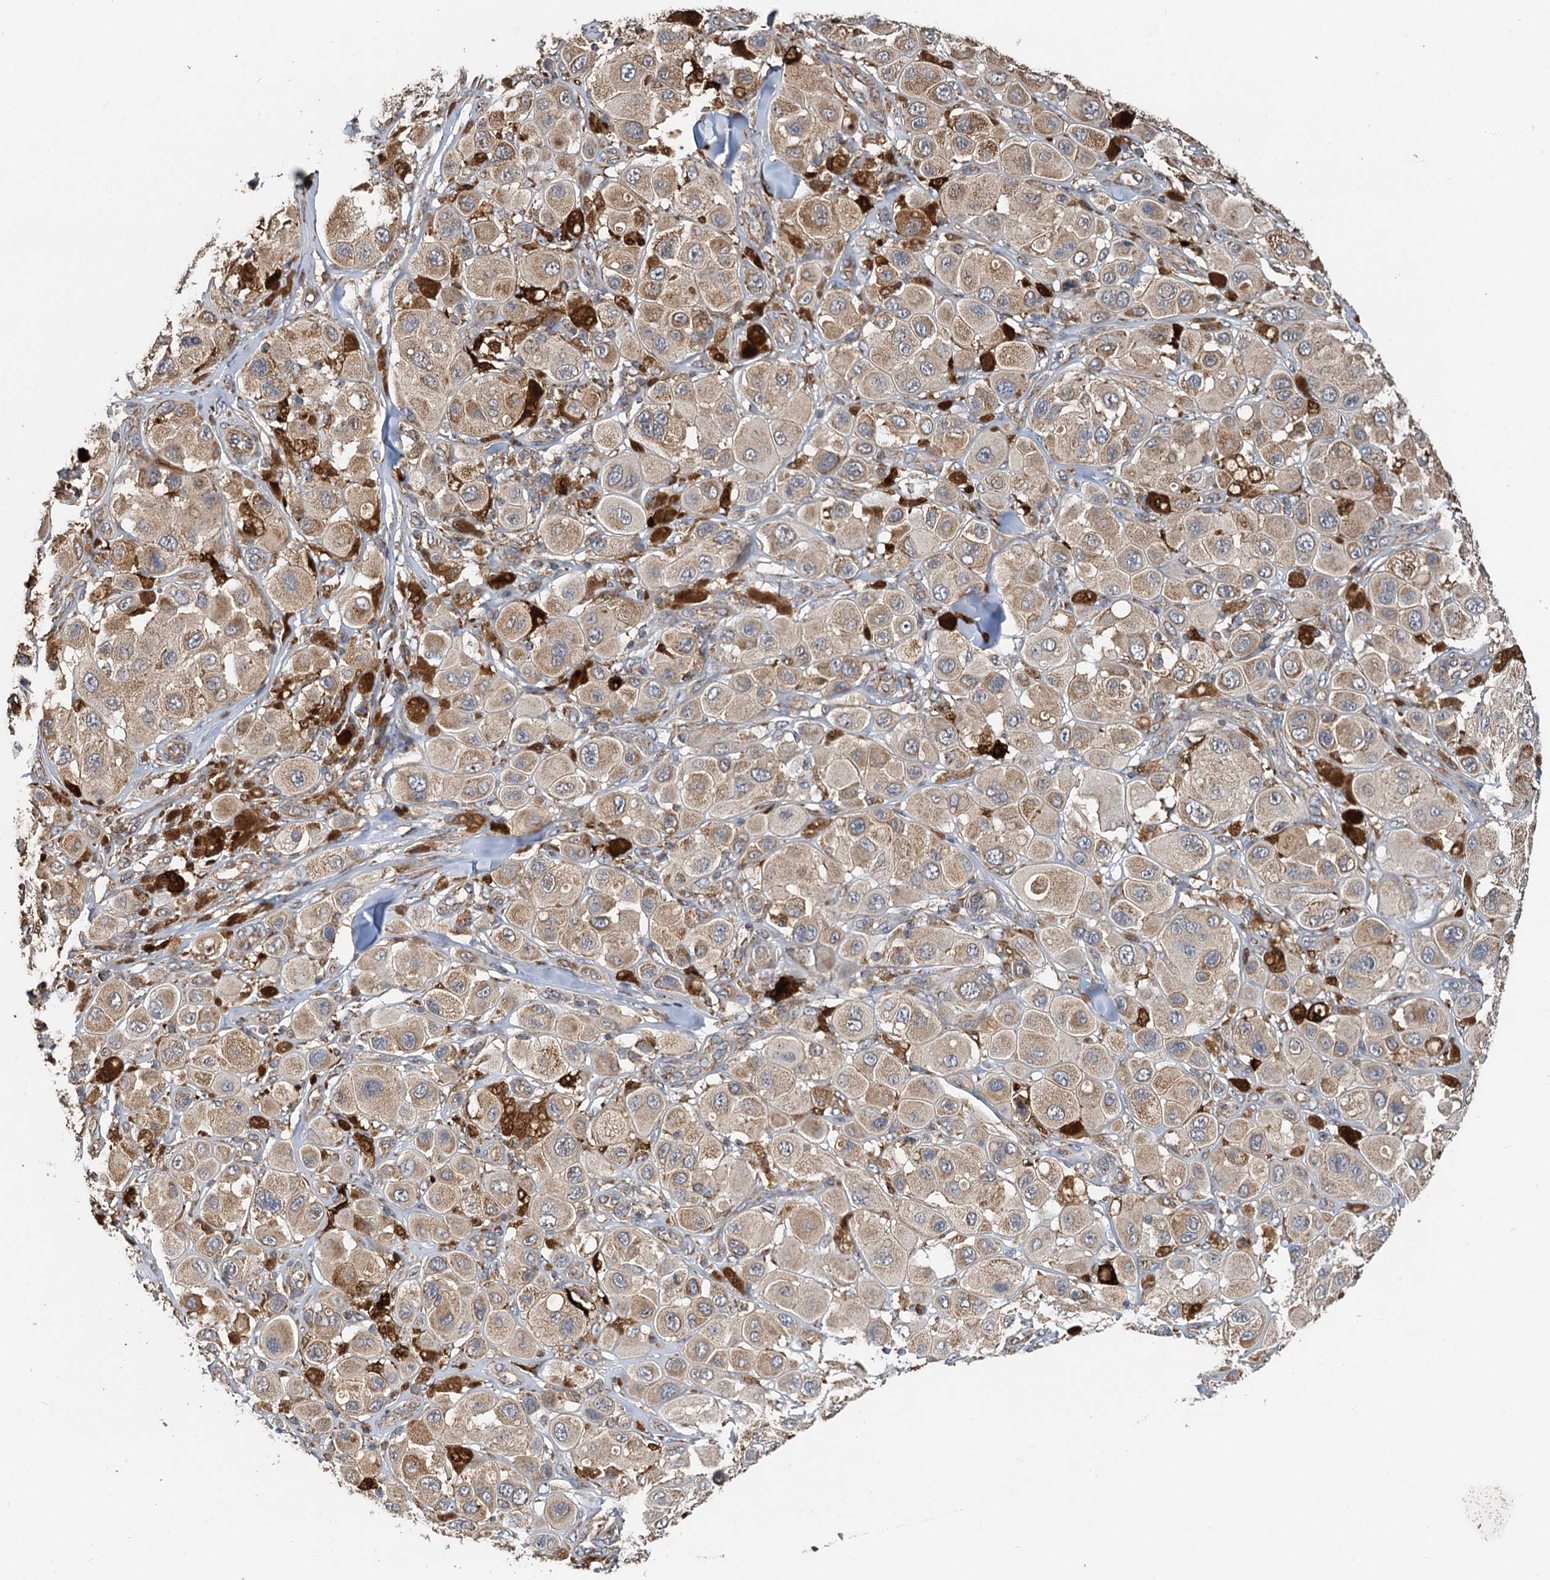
{"staining": {"intensity": "moderate", "quantity": ">75%", "location": "cytoplasmic/membranous"}, "tissue": "melanoma", "cell_type": "Tumor cells", "image_type": "cancer", "snomed": [{"axis": "morphology", "description": "Malignant melanoma, Metastatic site"}, {"axis": "topography", "description": "Skin"}], "caption": "Moderate cytoplasmic/membranous staining for a protein is seen in approximately >75% of tumor cells of melanoma using immunohistochemistry (IHC).", "gene": "SDS", "patient": {"sex": "male", "age": 41}}